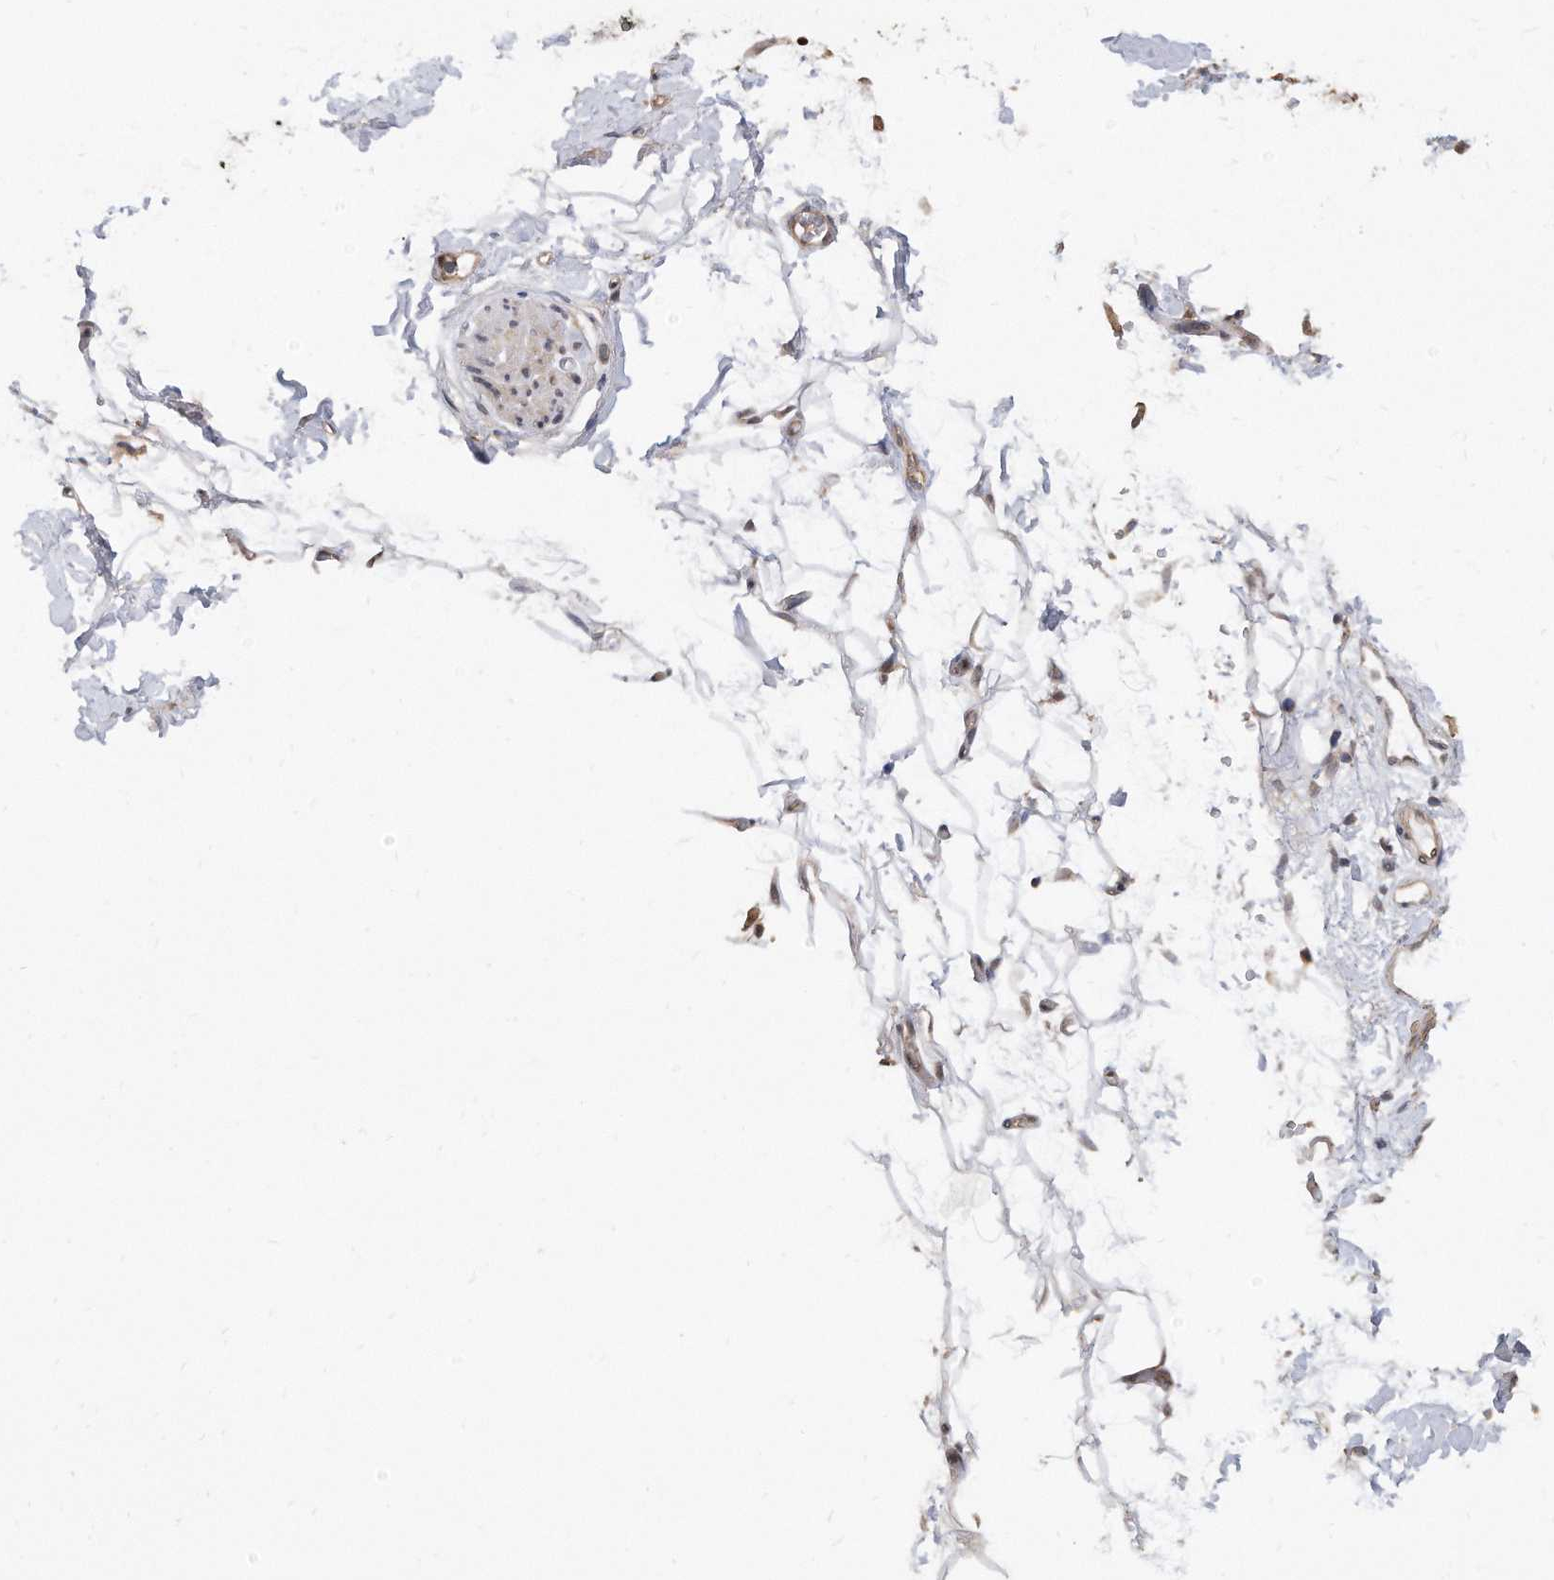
{"staining": {"intensity": "weak", "quantity": ">75%", "location": "cytoplasmic/membranous"}, "tissue": "adipose tissue", "cell_type": "Adipocytes", "image_type": "normal", "snomed": [{"axis": "morphology", "description": "Normal tissue, NOS"}, {"axis": "morphology", "description": "Adenocarcinoma, NOS"}, {"axis": "topography", "description": "Pancreas"}, {"axis": "topography", "description": "Peripheral nerve tissue"}], "caption": "High-magnification brightfield microscopy of unremarkable adipose tissue stained with DAB (brown) and counterstained with hematoxylin (blue). adipocytes exhibit weak cytoplasmic/membranous expression is appreciated in approximately>75% of cells.", "gene": "TCP1", "patient": {"sex": "male", "age": 59}}